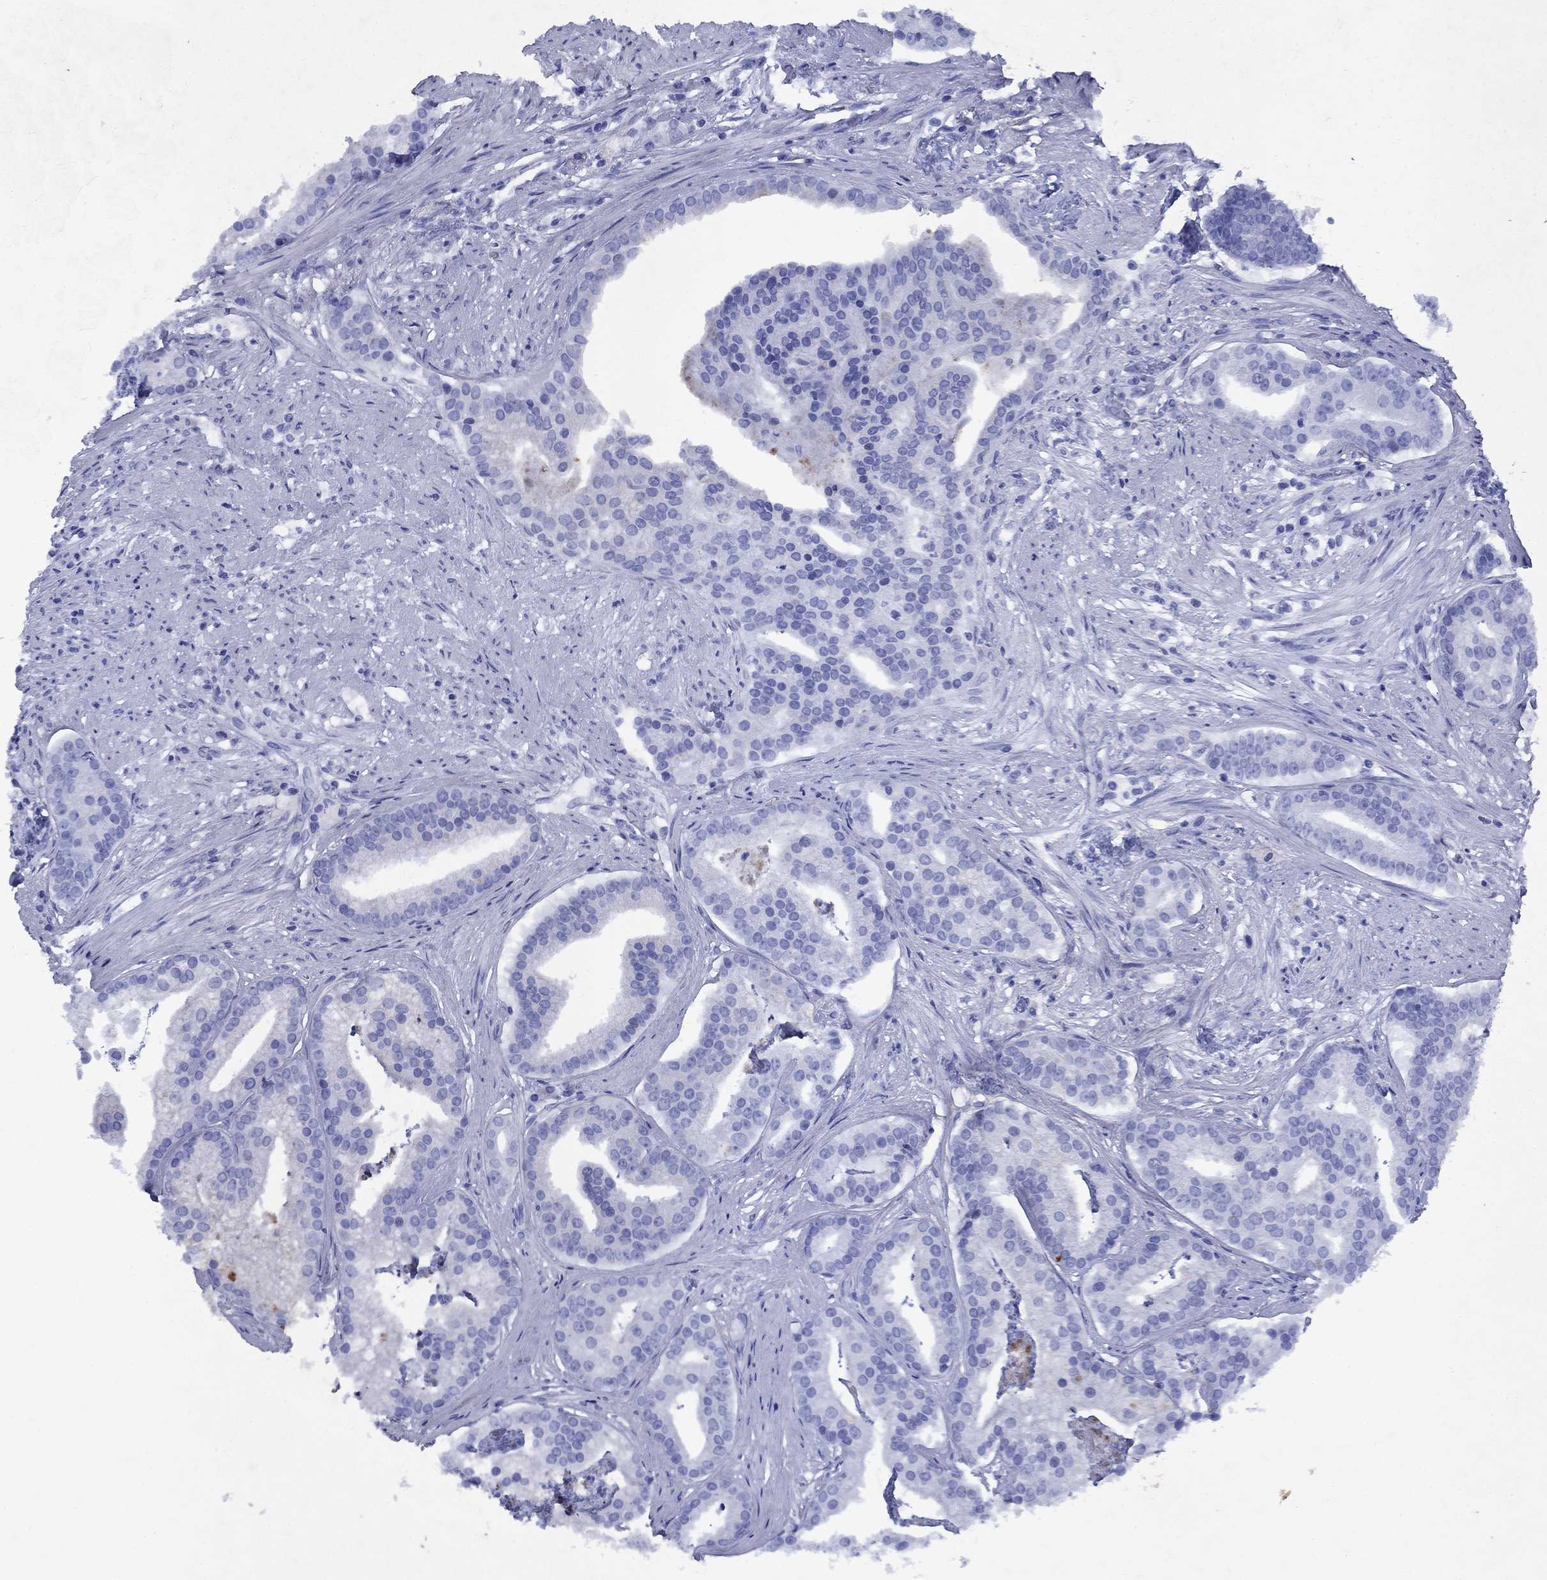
{"staining": {"intensity": "negative", "quantity": "none", "location": "none"}, "tissue": "prostate cancer", "cell_type": "Tumor cells", "image_type": "cancer", "snomed": [{"axis": "morphology", "description": "Adenocarcinoma, NOS"}, {"axis": "topography", "description": "Prostate and seminal vesicle, NOS"}, {"axis": "topography", "description": "Prostate"}], "caption": "Immunohistochemistry histopathology image of neoplastic tissue: human prostate adenocarcinoma stained with DAB reveals no significant protein expression in tumor cells.", "gene": "STAB2", "patient": {"sex": "male", "age": 44}}